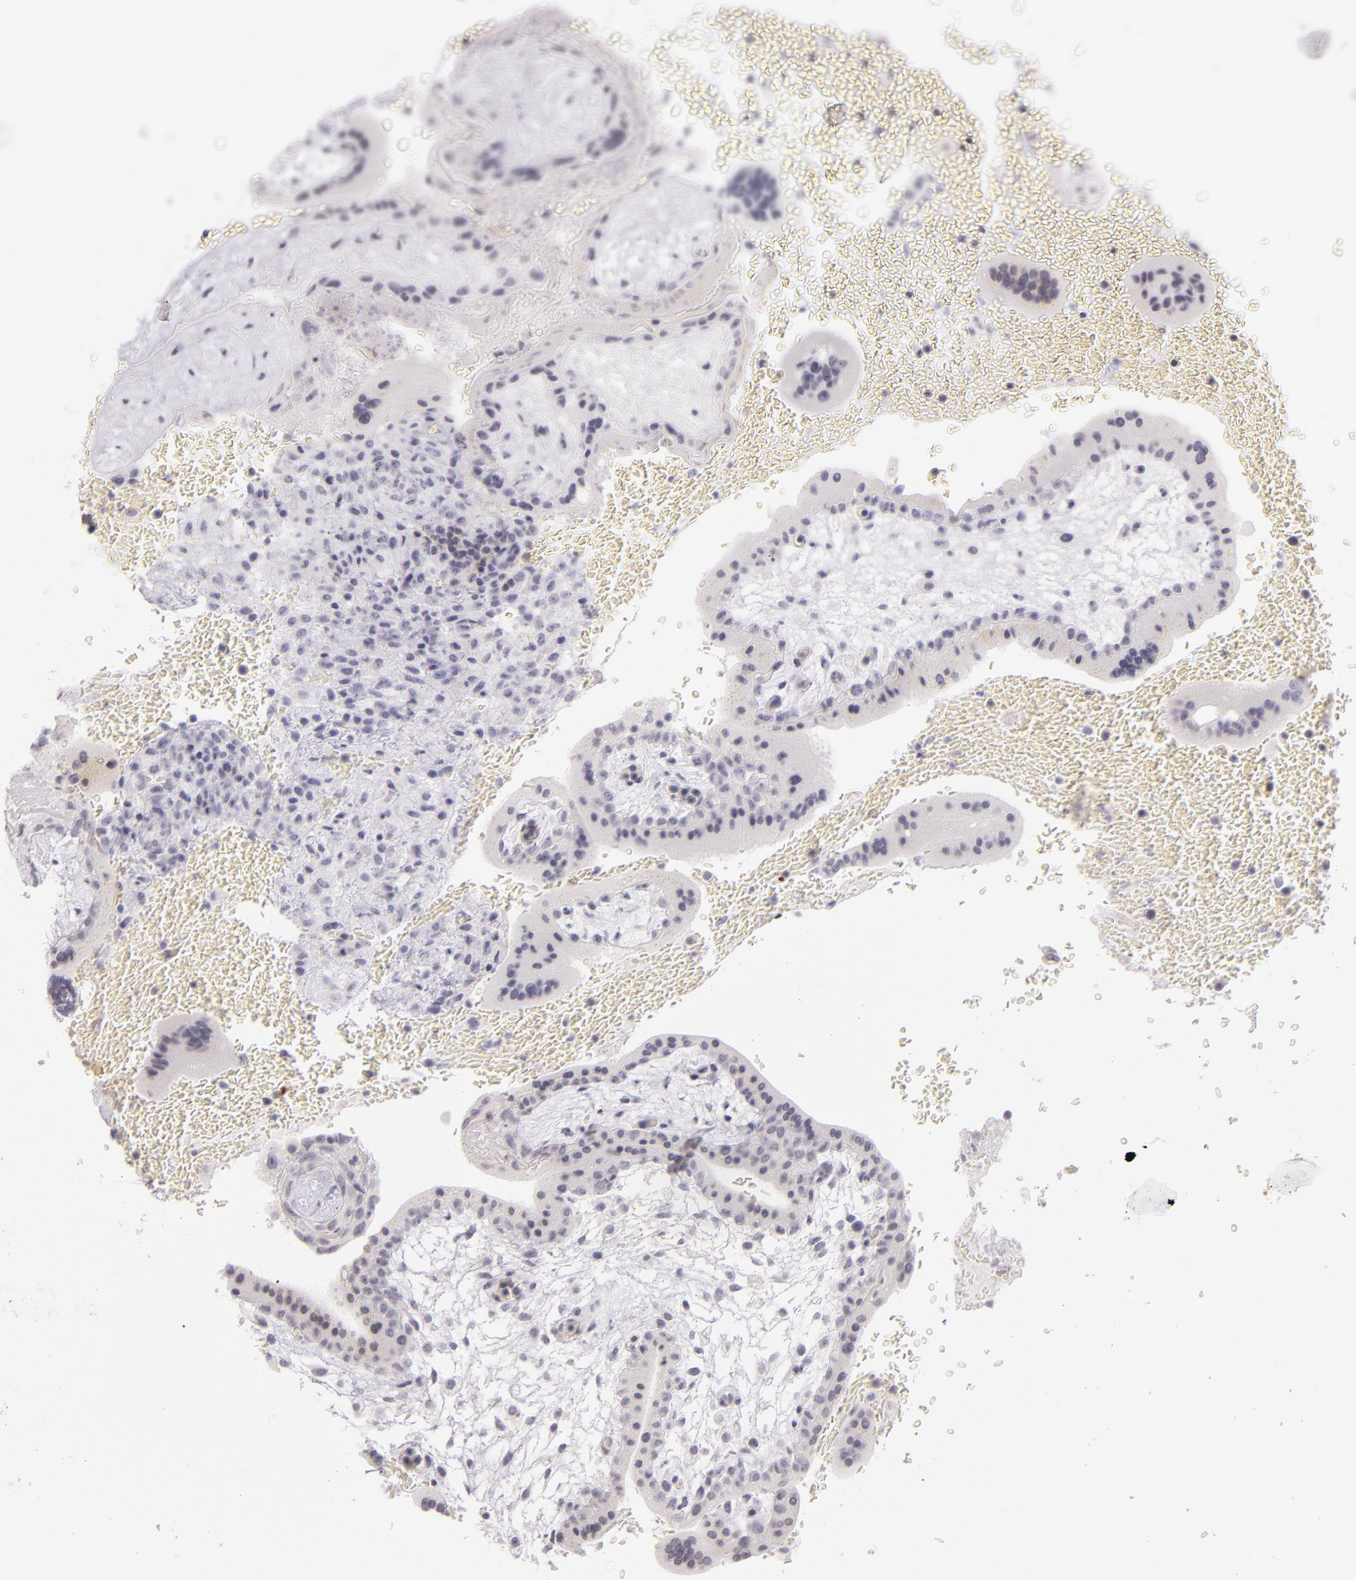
{"staining": {"intensity": "negative", "quantity": "none", "location": "none"}, "tissue": "placenta", "cell_type": "Decidual cells", "image_type": "normal", "snomed": [{"axis": "morphology", "description": "Normal tissue, NOS"}, {"axis": "topography", "description": "Placenta"}], "caption": "Protein analysis of normal placenta displays no significant positivity in decidual cells. Brightfield microscopy of IHC stained with DAB (brown) and hematoxylin (blue), captured at high magnification.", "gene": "CD40", "patient": {"sex": "female", "age": 35}}